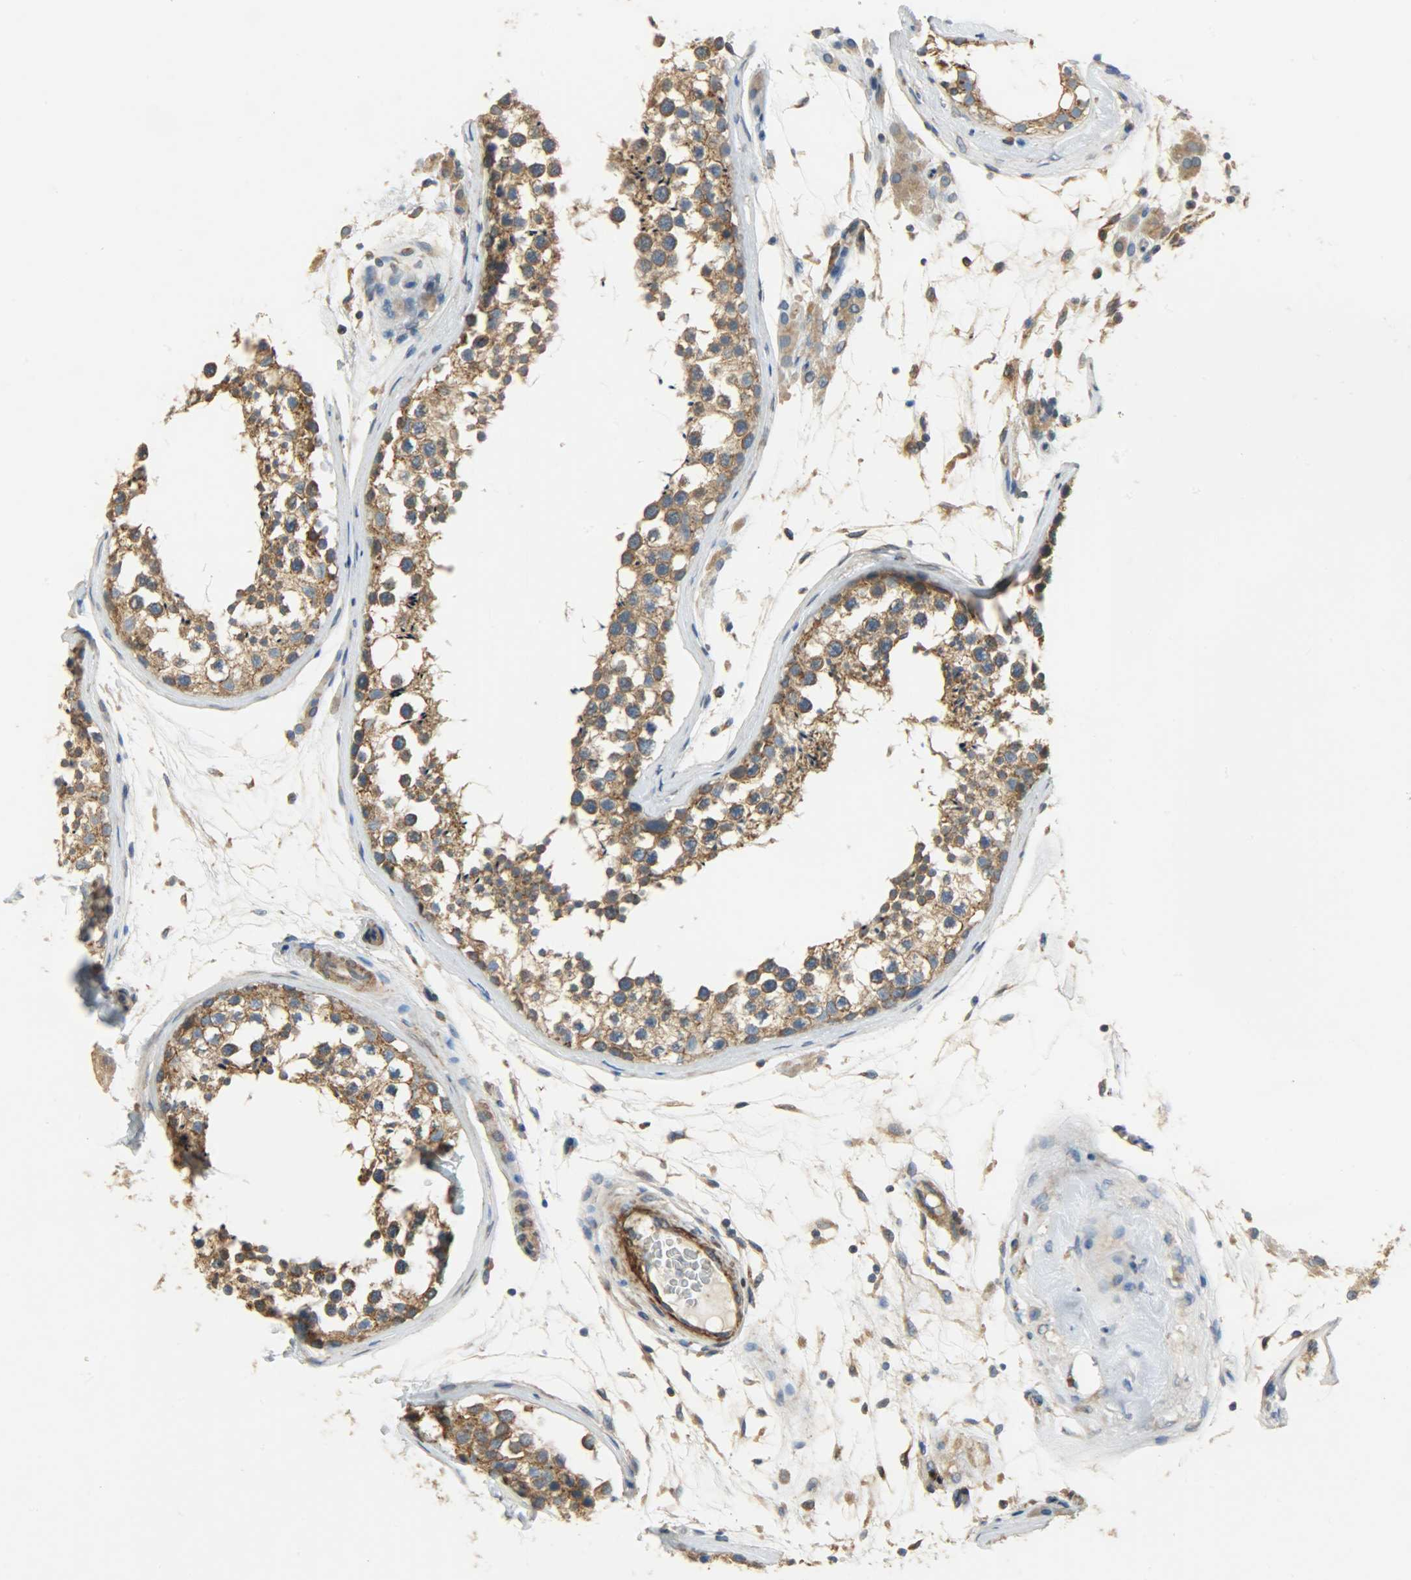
{"staining": {"intensity": "strong", "quantity": ">75%", "location": "cytoplasmic/membranous"}, "tissue": "testis", "cell_type": "Cells in seminiferous ducts", "image_type": "normal", "snomed": [{"axis": "morphology", "description": "Normal tissue, NOS"}, {"axis": "topography", "description": "Testis"}], "caption": "Immunohistochemical staining of benign testis reveals >75% levels of strong cytoplasmic/membranous protein staining in about >75% of cells in seminiferous ducts. (brown staining indicates protein expression, while blue staining denotes nuclei).", "gene": "C1orf198", "patient": {"sex": "male", "age": 46}}